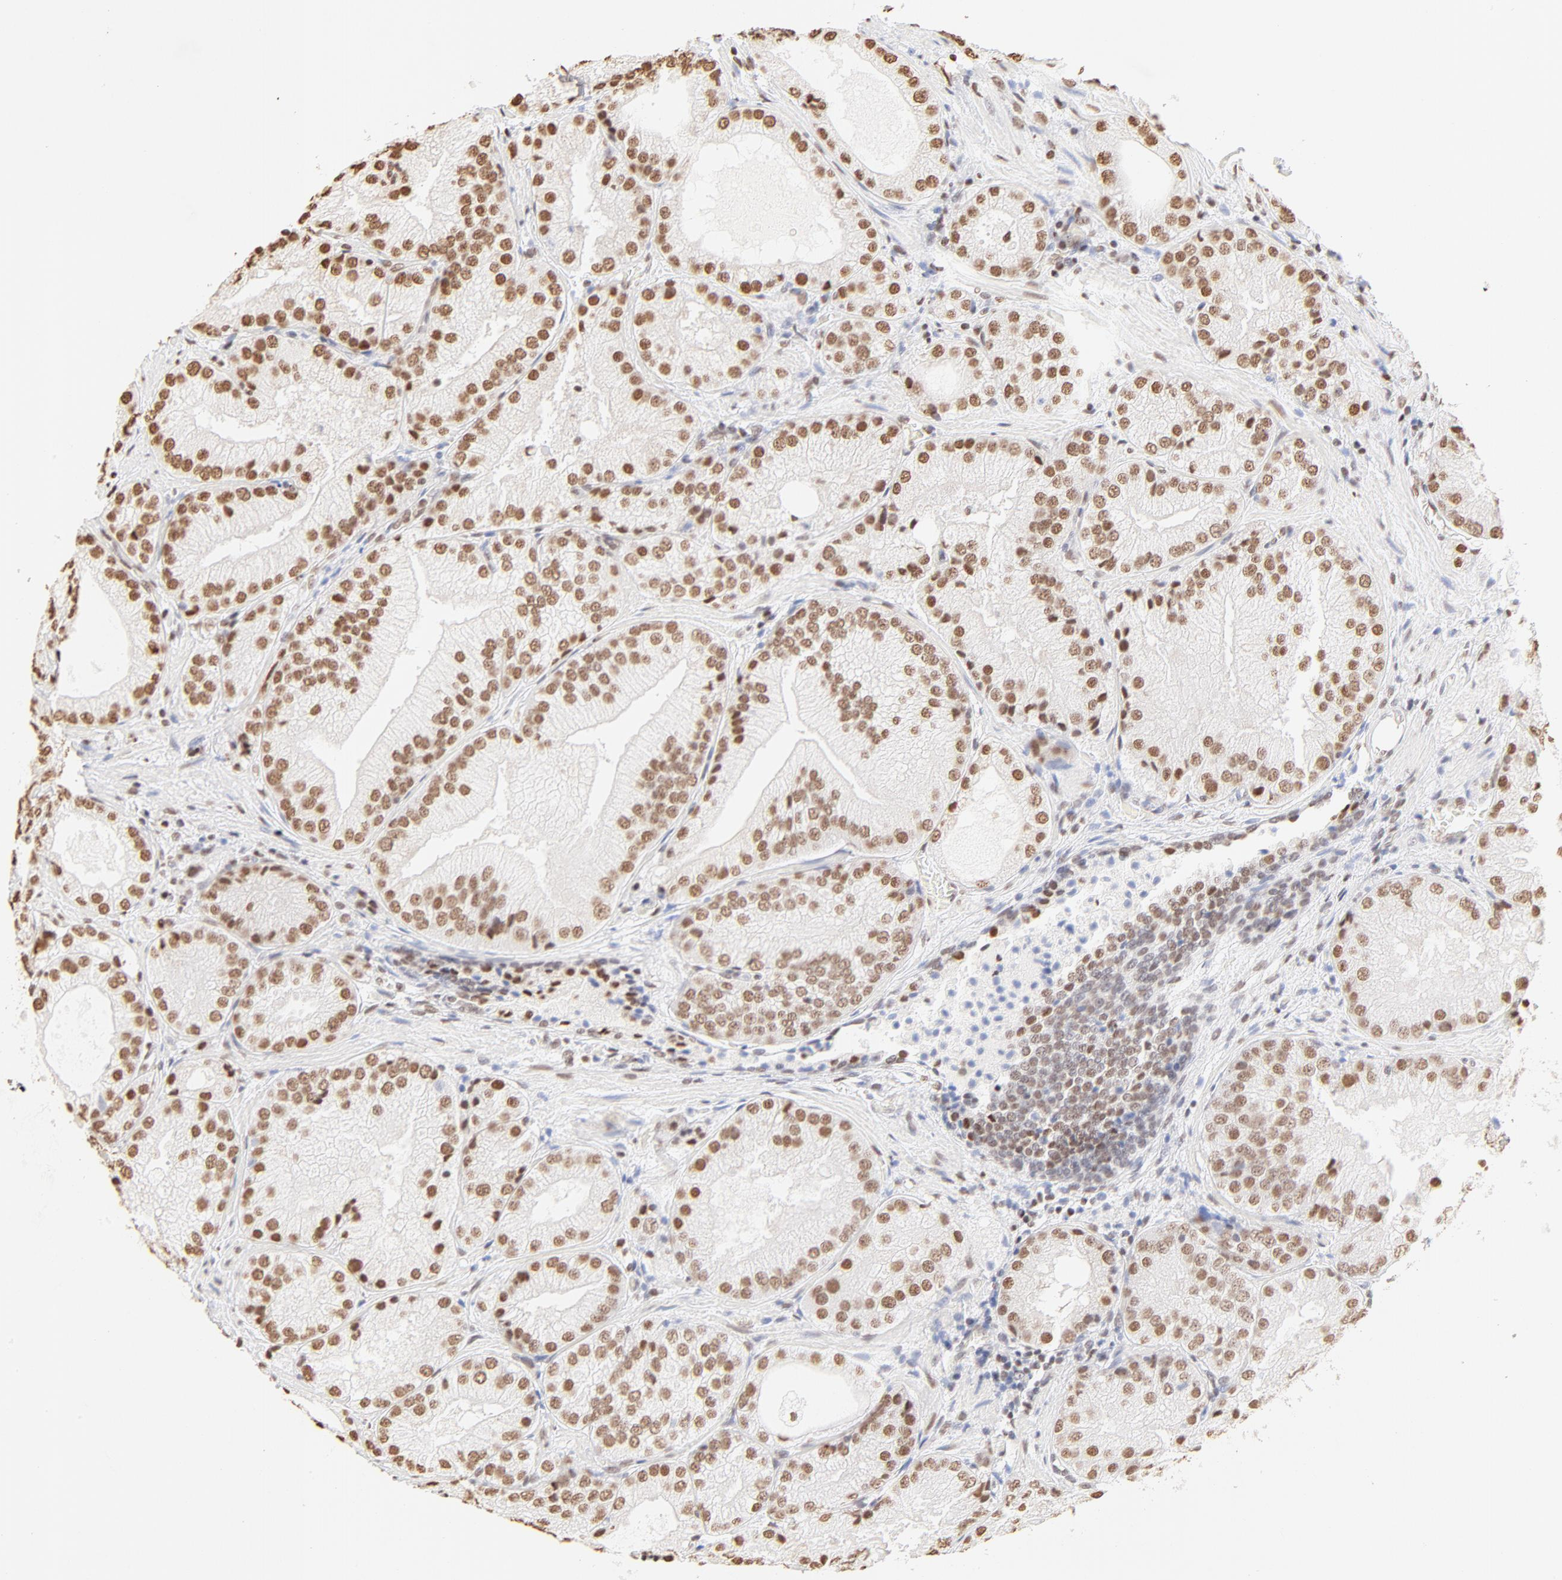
{"staining": {"intensity": "moderate", "quantity": ">75%", "location": "nuclear"}, "tissue": "prostate cancer", "cell_type": "Tumor cells", "image_type": "cancer", "snomed": [{"axis": "morphology", "description": "Adenocarcinoma, Low grade"}, {"axis": "topography", "description": "Prostate"}], "caption": "A histopathology image of prostate cancer stained for a protein shows moderate nuclear brown staining in tumor cells.", "gene": "ZNF540", "patient": {"sex": "male", "age": 60}}